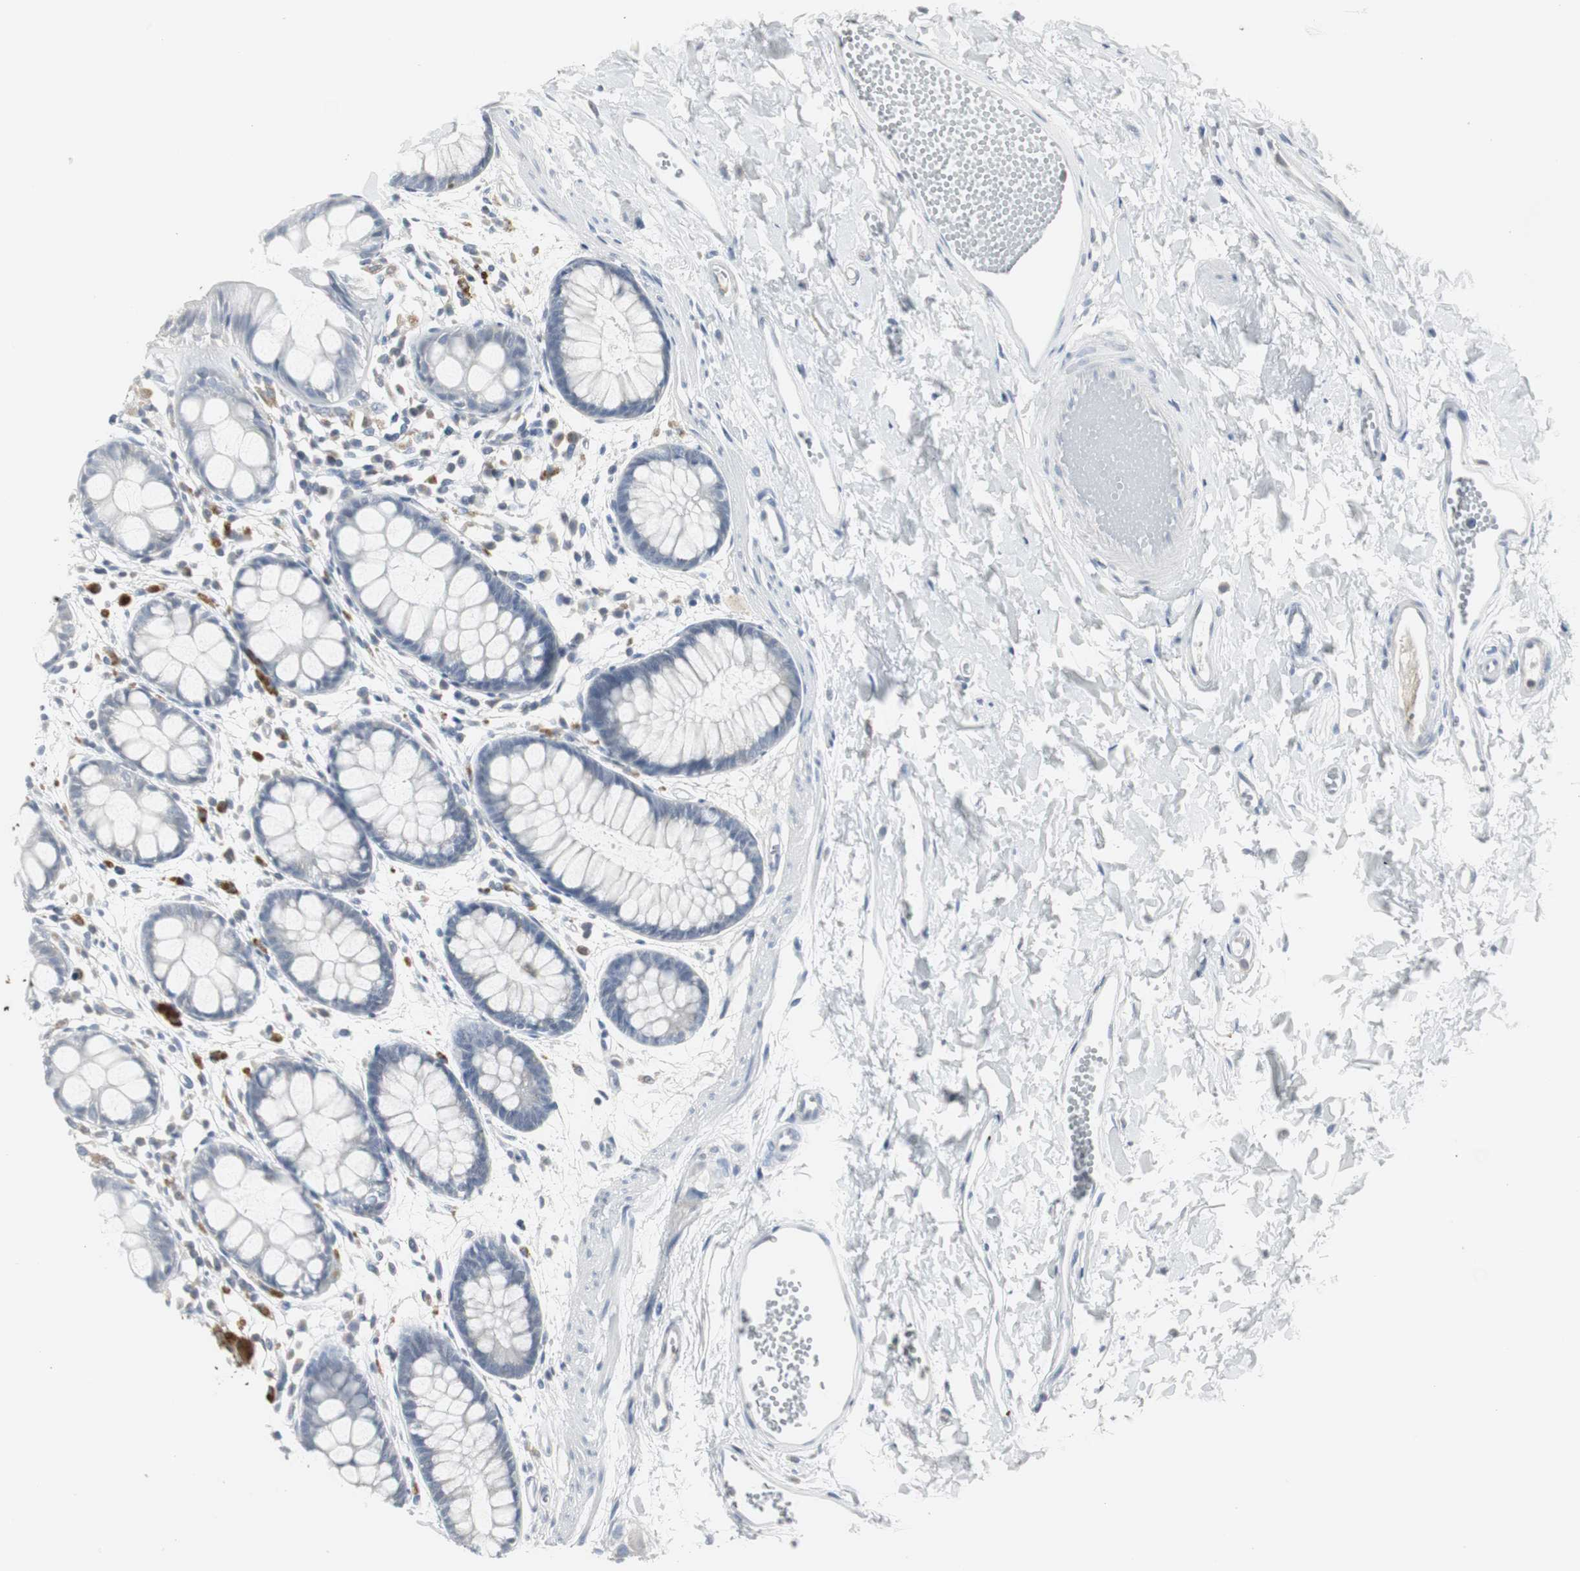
{"staining": {"intensity": "negative", "quantity": "none", "location": "none"}, "tissue": "rectum", "cell_type": "Glandular cells", "image_type": "normal", "snomed": [{"axis": "morphology", "description": "Normal tissue, NOS"}, {"axis": "topography", "description": "Rectum"}], "caption": "A high-resolution image shows immunohistochemistry staining of benign rectum, which exhibits no significant positivity in glandular cells.", "gene": "PI15", "patient": {"sex": "female", "age": 66}}